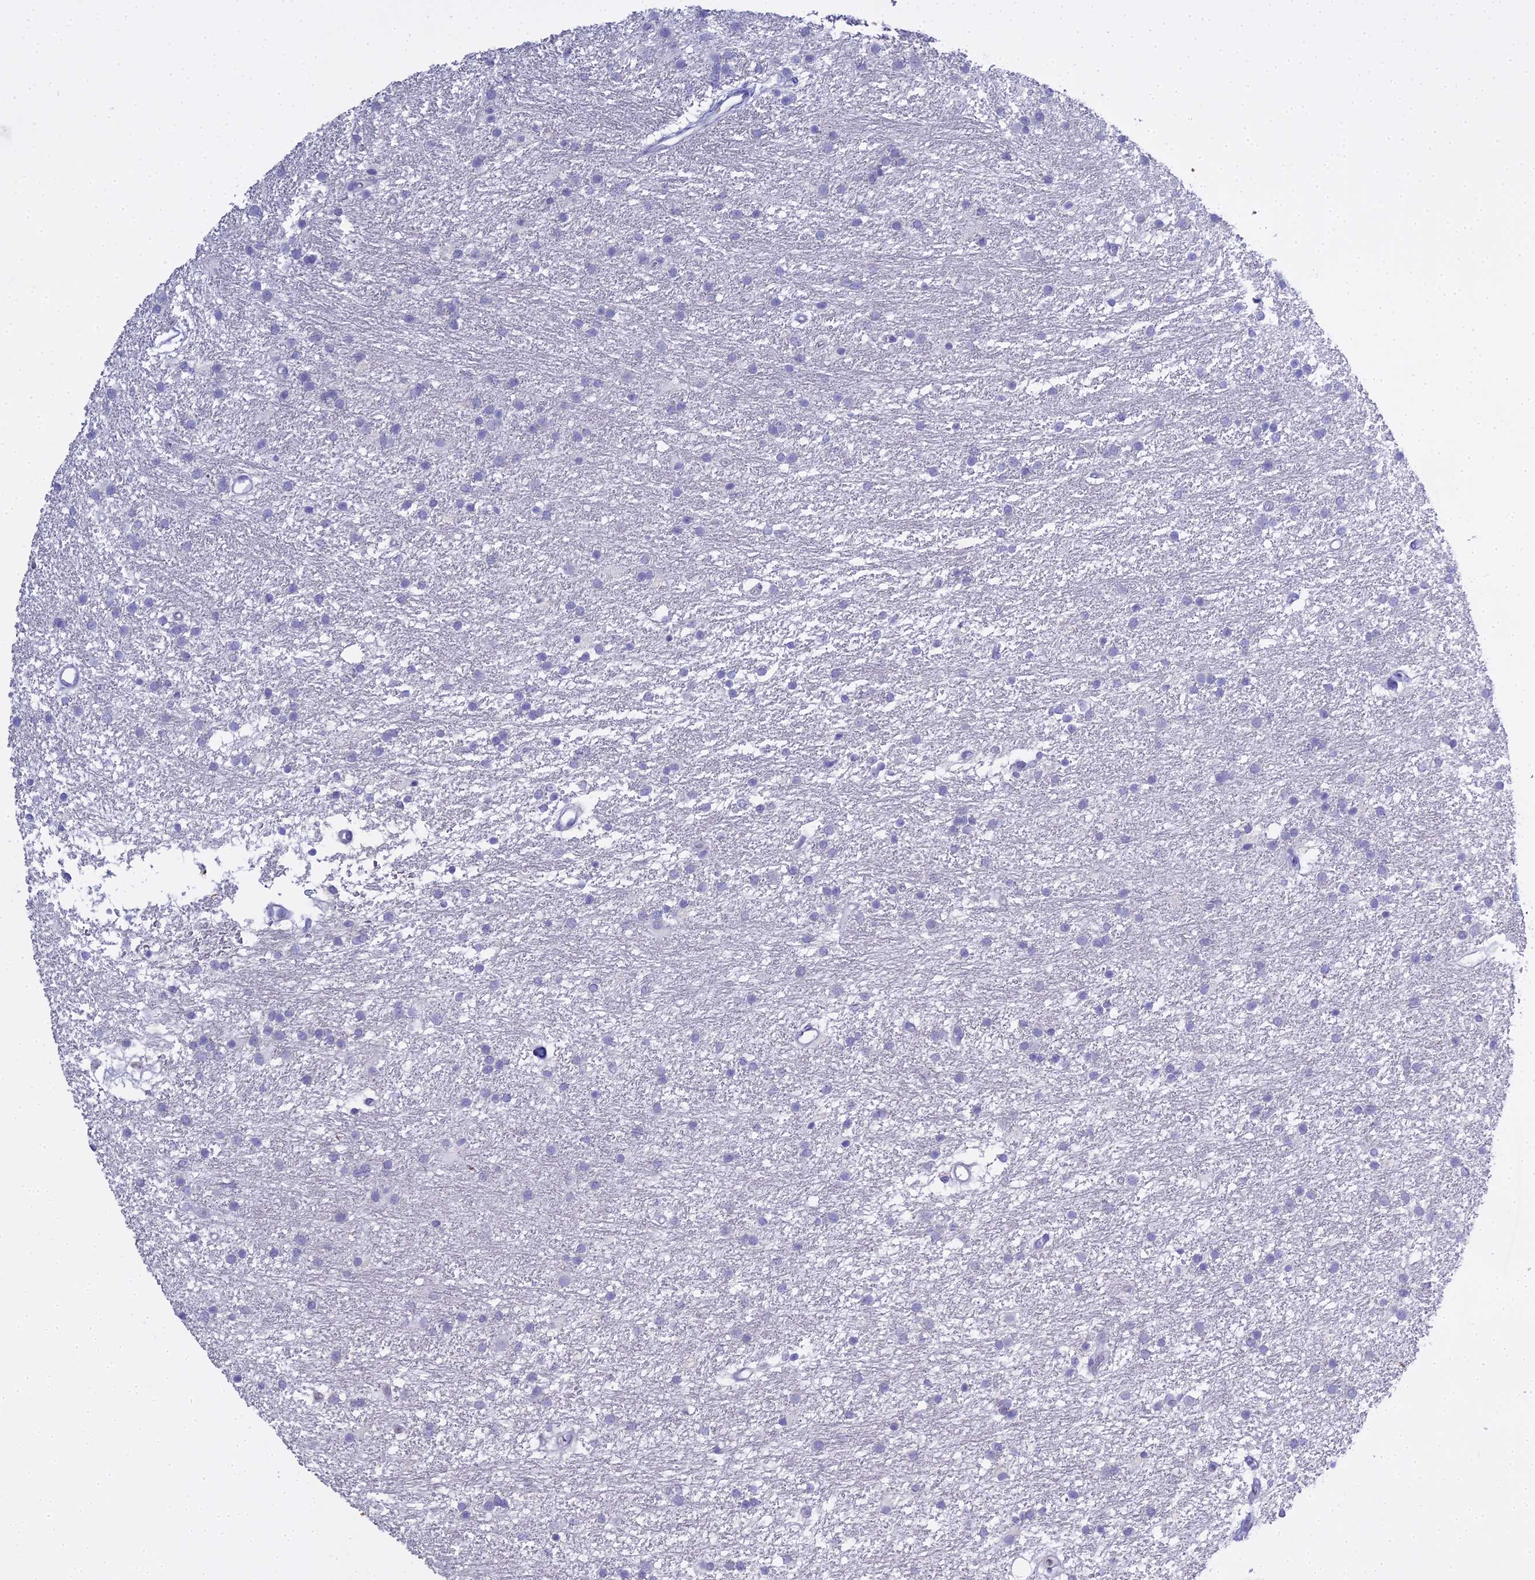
{"staining": {"intensity": "negative", "quantity": "none", "location": "none"}, "tissue": "glioma", "cell_type": "Tumor cells", "image_type": "cancer", "snomed": [{"axis": "morphology", "description": "Glioma, malignant, High grade"}, {"axis": "topography", "description": "Brain"}], "caption": "The IHC image has no significant staining in tumor cells of high-grade glioma (malignant) tissue.", "gene": "S100A7", "patient": {"sex": "male", "age": 77}}